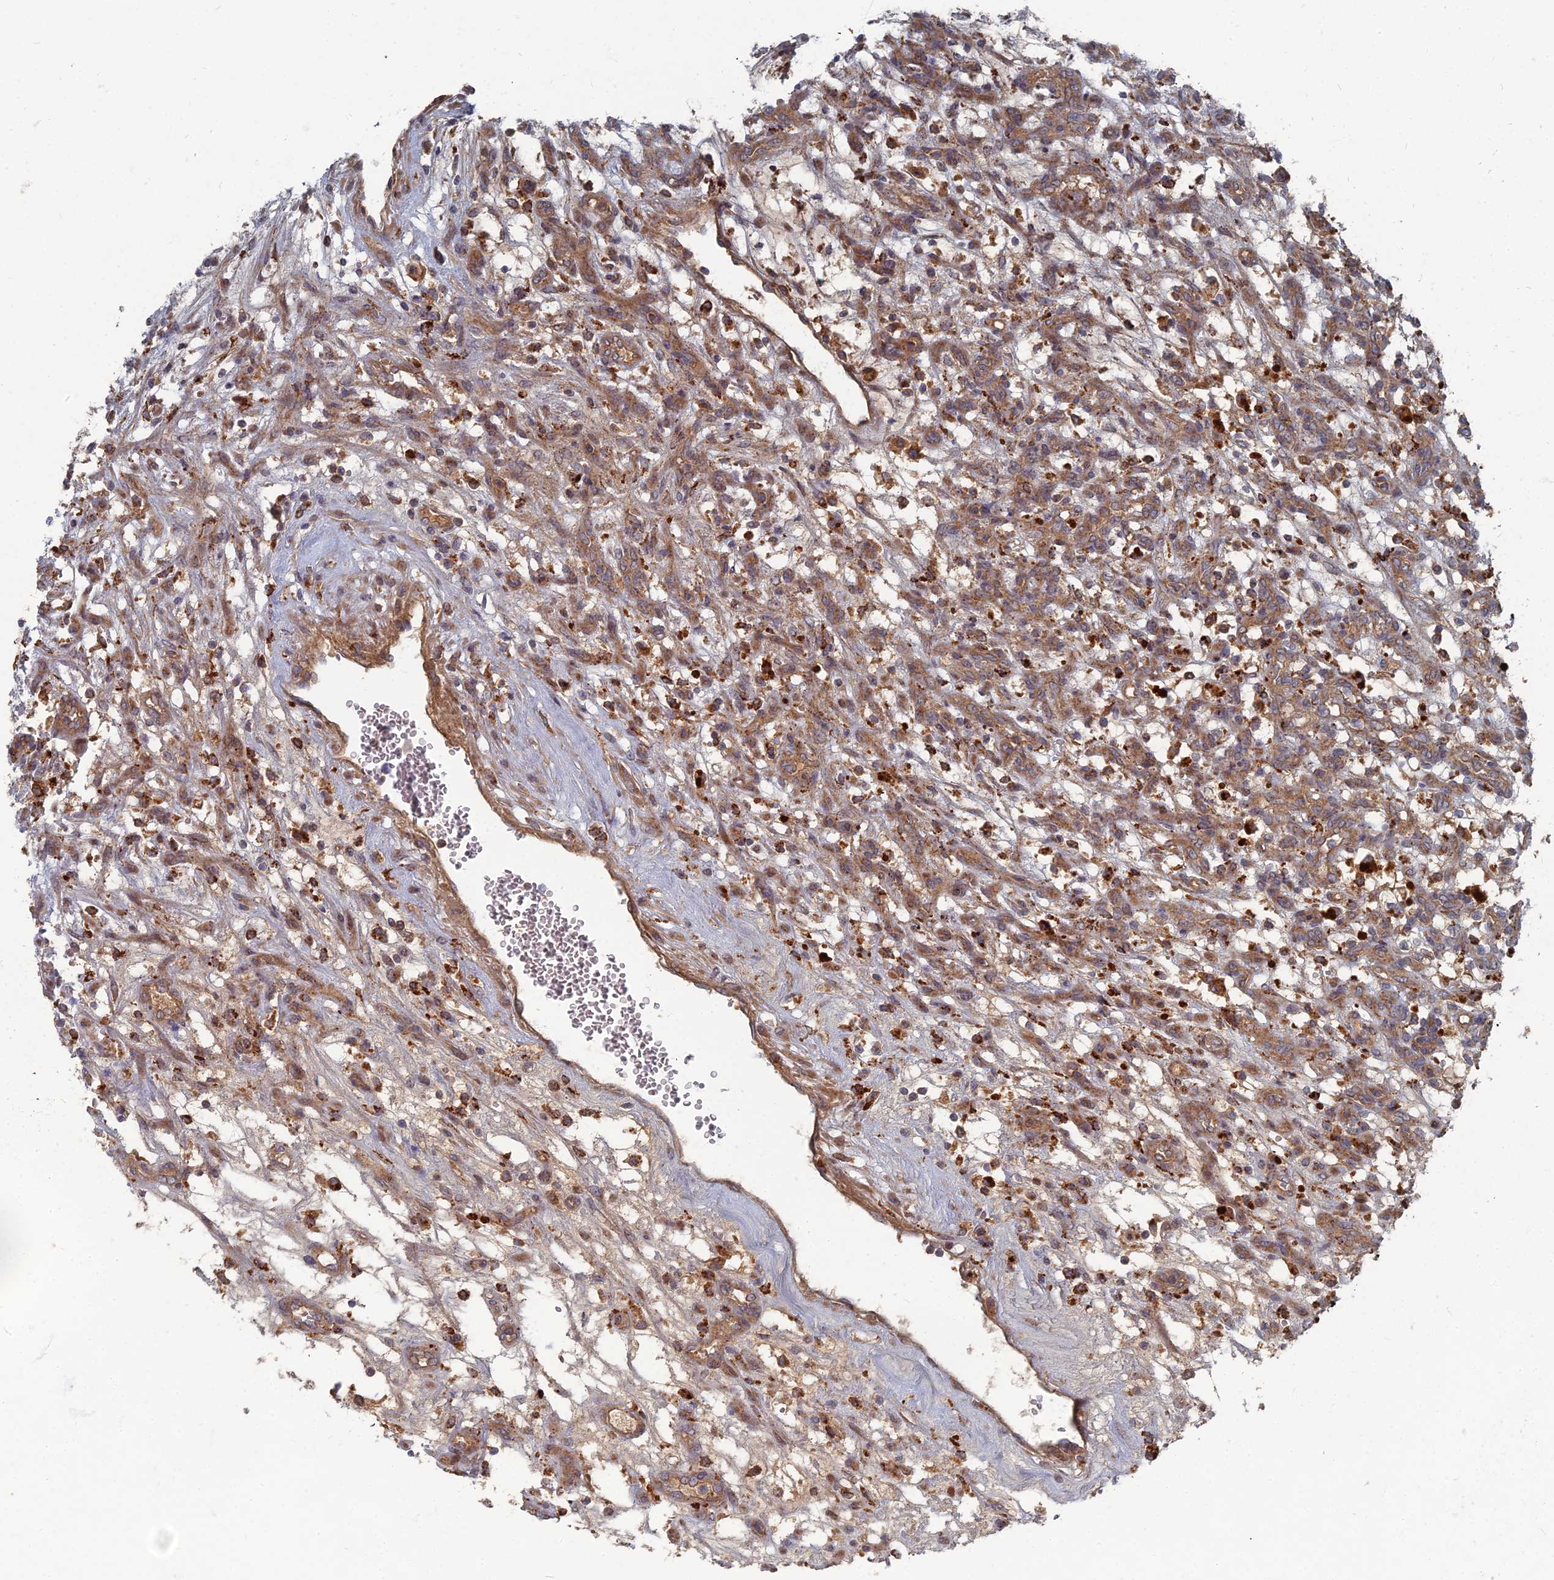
{"staining": {"intensity": "negative", "quantity": "none", "location": "none"}, "tissue": "renal cancer", "cell_type": "Tumor cells", "image_type": "cancer", "snomed": [{"axis": "morphology", "description": "Adenocarcinoma, NOS"}, {"axis": "topography", "description": "Kidney"}], "caption": "DAB immunohistochemical staining of renal cancer shows no significant positivity in tumor cells. (Stains: DAB immunohistochemistry with hematoxylin counter stain, Microscopy: brightfield microscopy at high magnification).", "gene": "PPCDC", "patient": {"sex": "female", "age": 57}}